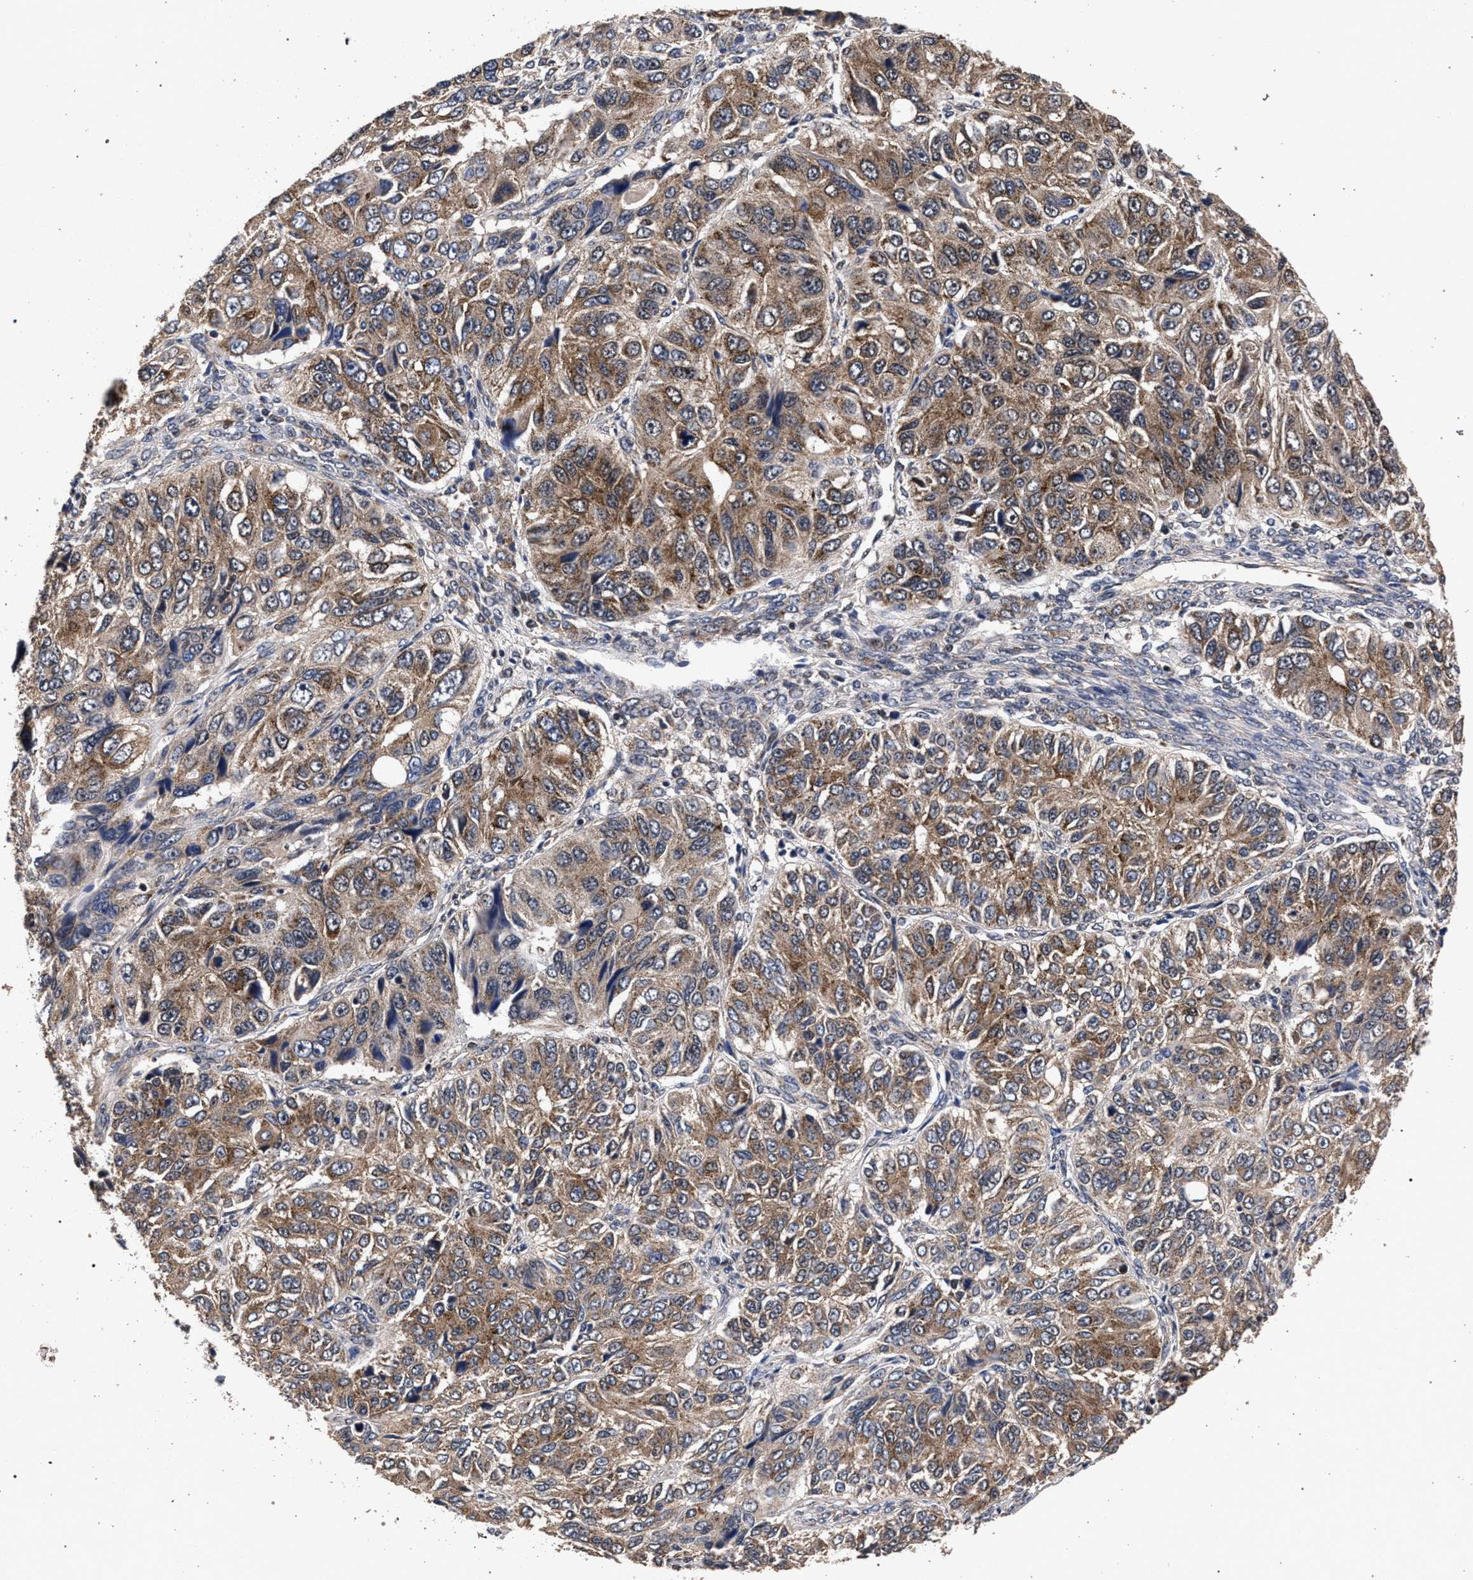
{"staining": {"intensity": "moderate", "quantity": ">75%", "location": "cytoplasmic/membranous"}, "tissue": "ovarian cancer", "cell_type": "Tumor cells", "image_type": "cancer", "snomed": [{"axis": "morphology", "description": "Carcinoma, endometroid"}, {"axis": "topography", "description": "Ovary"}], "caption": "IHC (DAB (3,3'-diaminobenzidine)) staining of human ovarian cancer (endometroid carcinoma) displays moderate cytoplasmic/membranous protein staining in approximately >75% of tumor cells.", "gene": "ACOX1", "patient": {"sex": "female", "age": 51}}